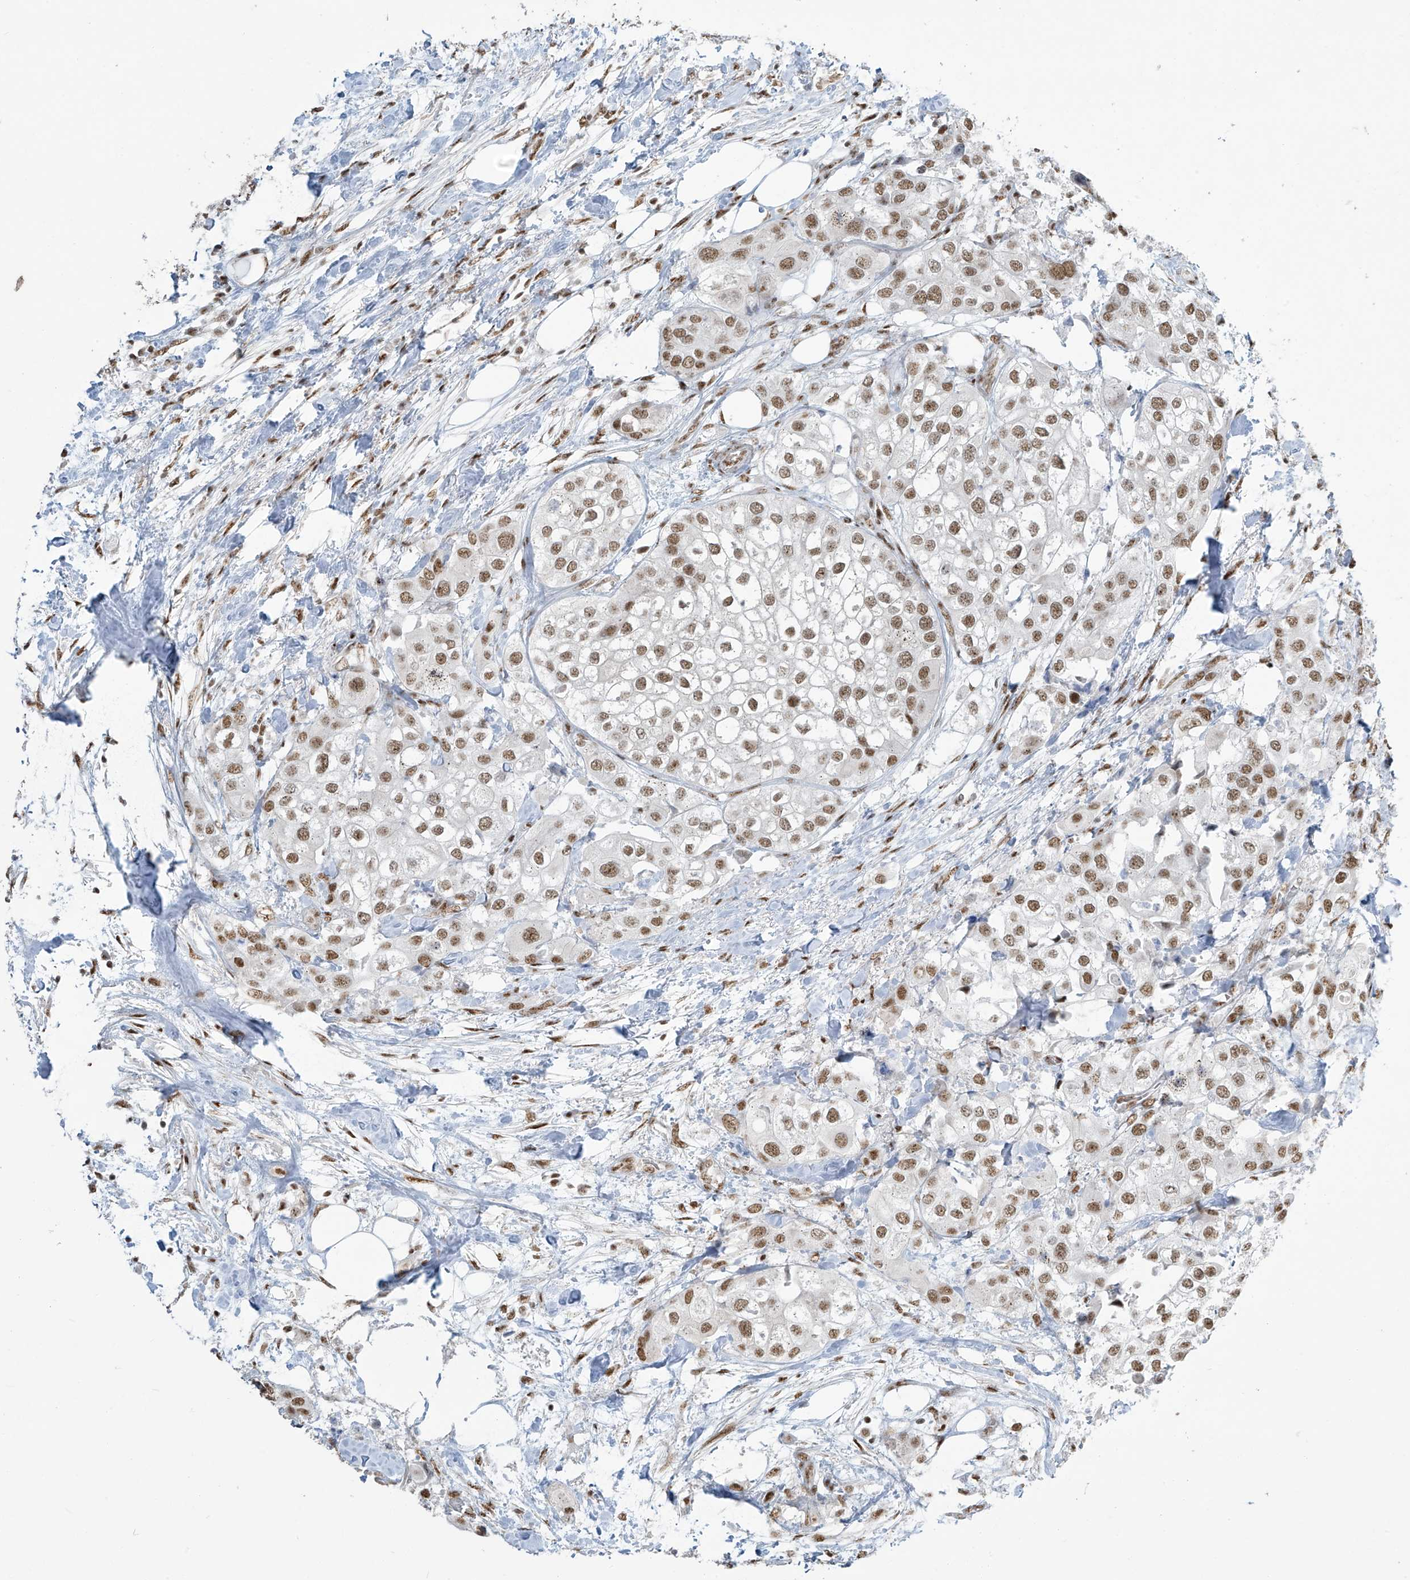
{"staining": {"intensity": "moderate", "quantity": ">75%", "location": "nuclear"}, "tissue": "urothelial cancer", "cell_type": "Tumor cells", "image_type": "cancer", "snomed": [{"axis": "morphology", "description": "Urothelial carcinoma, High grade"}, {"axis": "topography", "description": "Urinary bladder"}], "caption": "Protein expression analysis of human urothelial cancer reveals moderate nuclear positivity in about >75% of tumor cells.", "gene": "MS4A6A", "patient": {"sex": "male", "age": 64}}